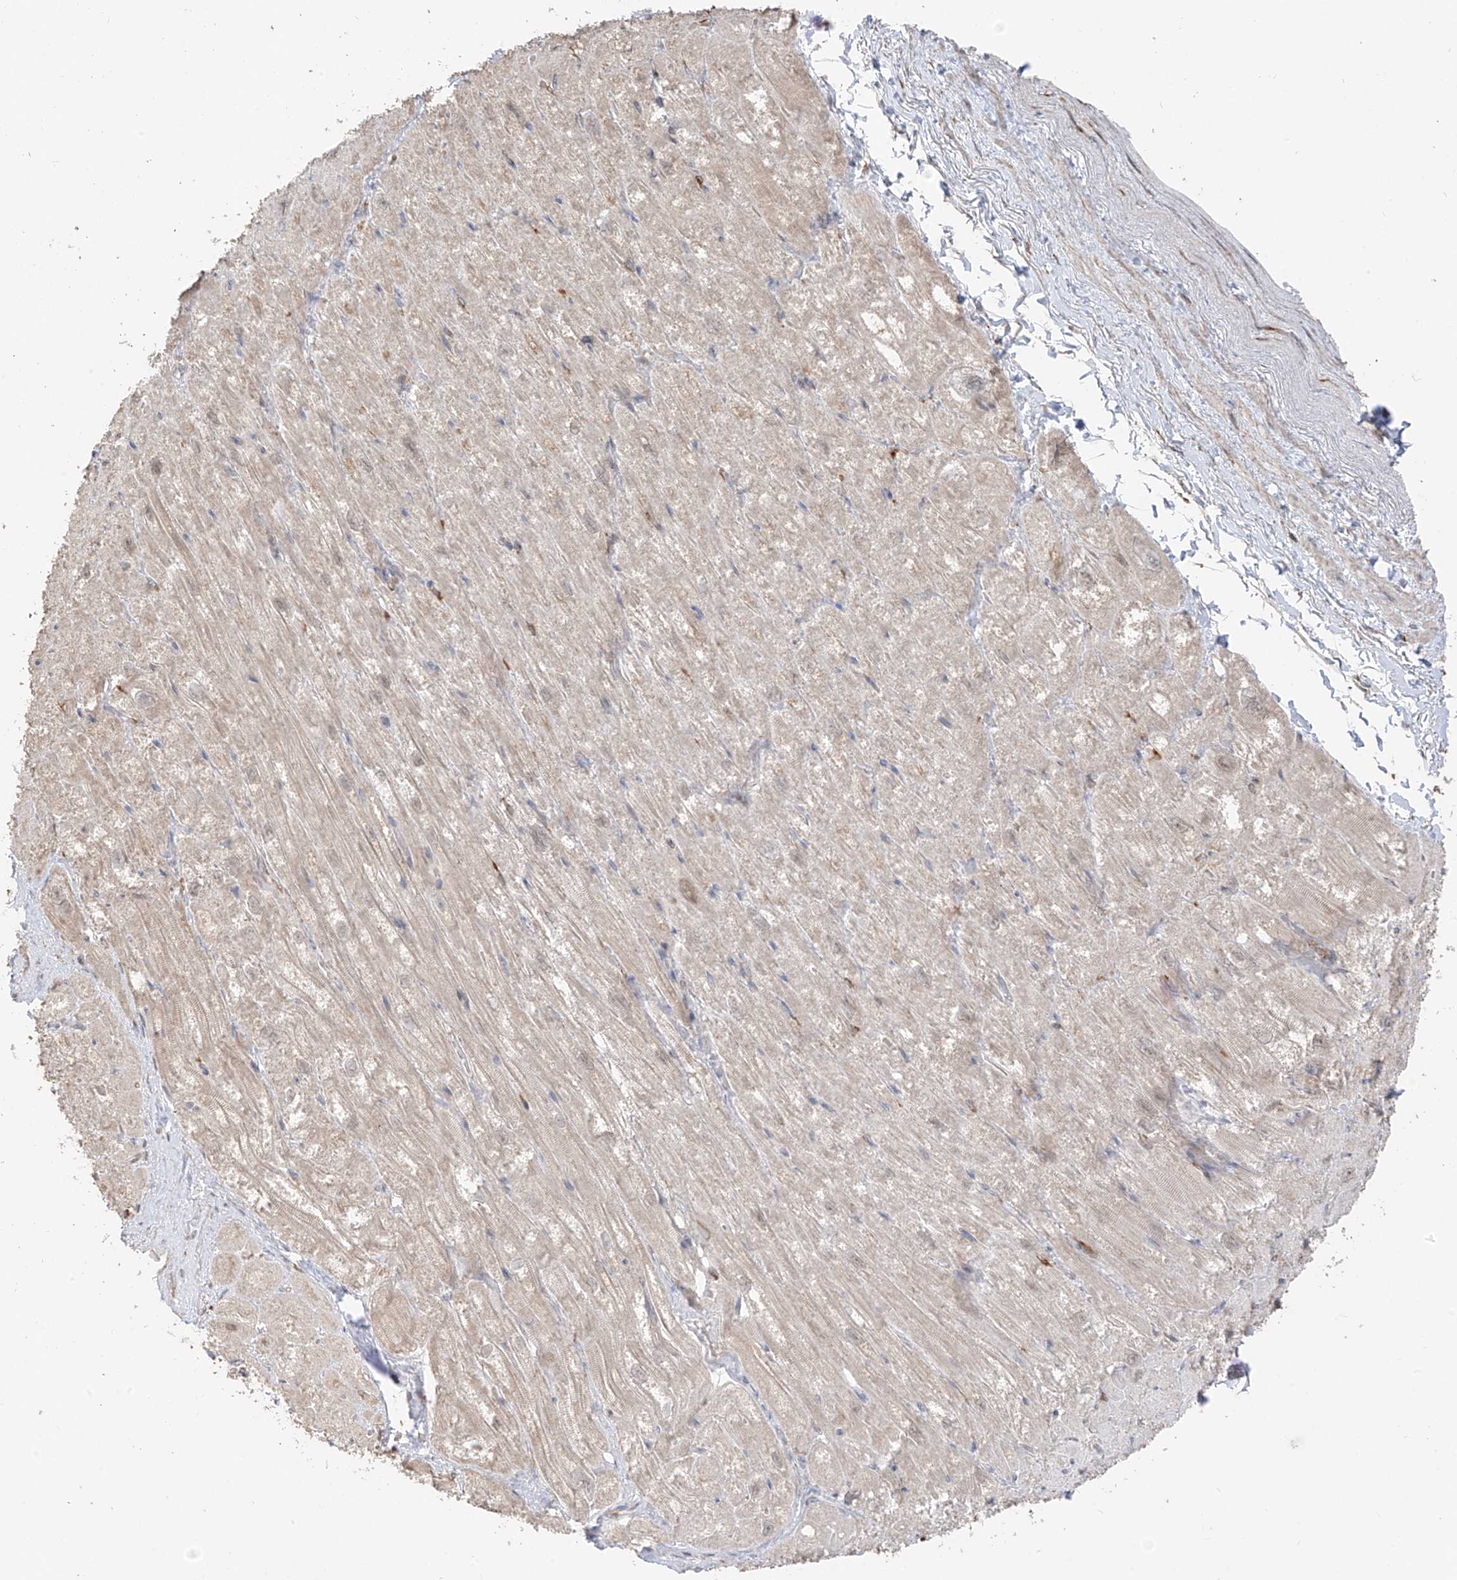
{"staining": {"intensity": "moderate", "quantity": "25%-75%", "location": "cytoplasmic/membranous"}, "tissue": "heart muscle", "cell_type": "Cardiomyocytes", "image_type": "normal", "snomed": [{"axis": "morphology", "description": "Normal tissue, NOS"}, {"axis": "topography", "description": "Heart"}], "caption": "An immunohistochemistry (IHC) photomicrograph of unremarkable tissue is shown. Protein staining in brown labels moderate cytoplasmic/membranous positivity in heart muscle within cardiomyocytes.", "gene": "COLGALT2", "patient": {"sex": "male", "age": 50}}